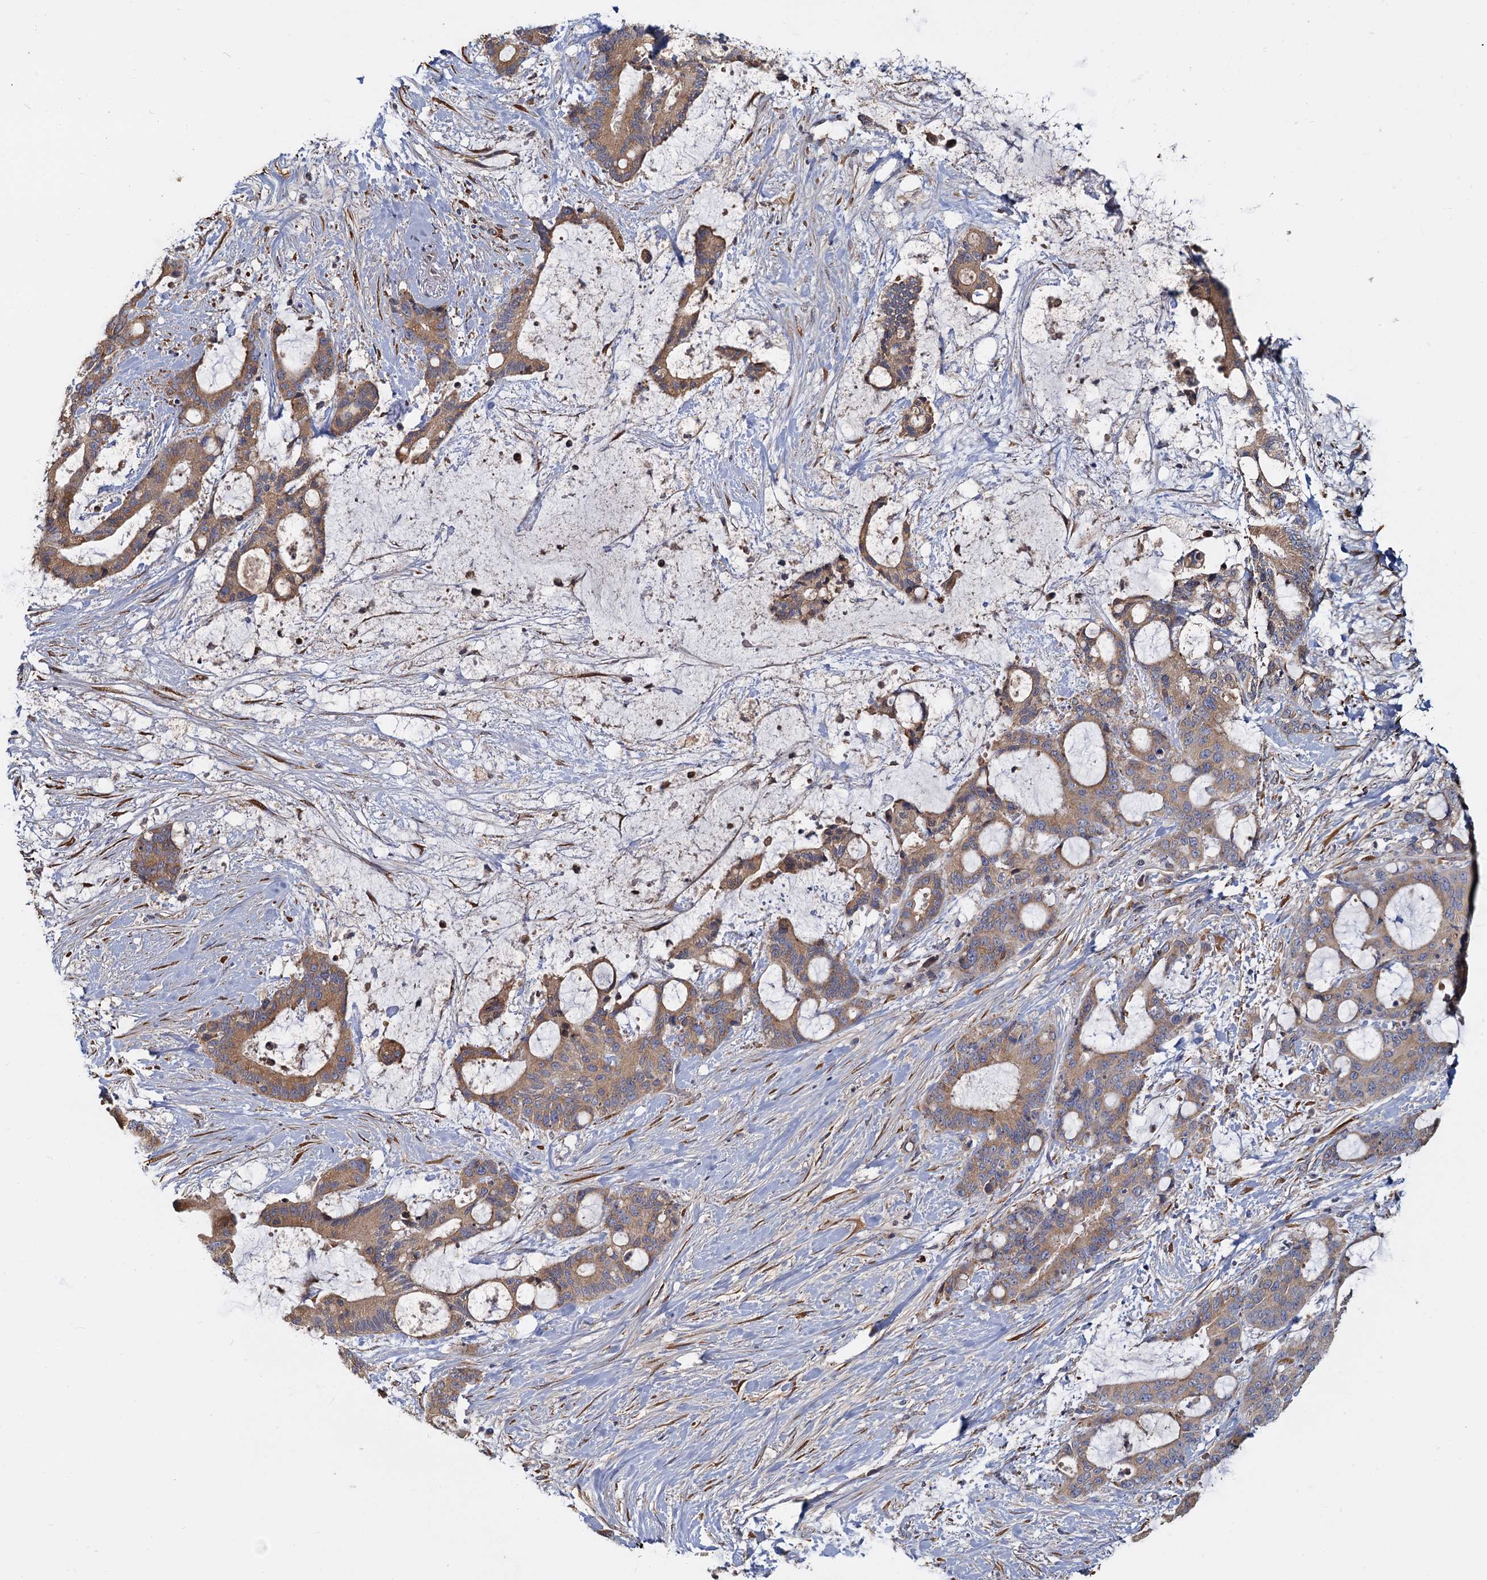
{"staining": {"intensity": "moderate", "quantity": ">75%", "location": "cytoplasmic/membranous"}, "tissue": "liver cancer", "cell_type": "Tumor cells", "image_type": "cancer", "snomed": [{"axis": "morphology", "description": "Normal tissue, NOS"}, {"axis": "morphology", "description": "Cholangiocarcinoma"}, {"axis": "topography", "description": "Liver"}, {"axis": "topography", "description": "Peripheral nerve tissue"}], "caption": "The immunohistochemical stain highlights moderate cytoplasmic/membranous staining in tumor cells of liver cholangiocarcinoma tissue.", "gene": "LRRC51", "patient": {"sex": "female", "age": 73}}